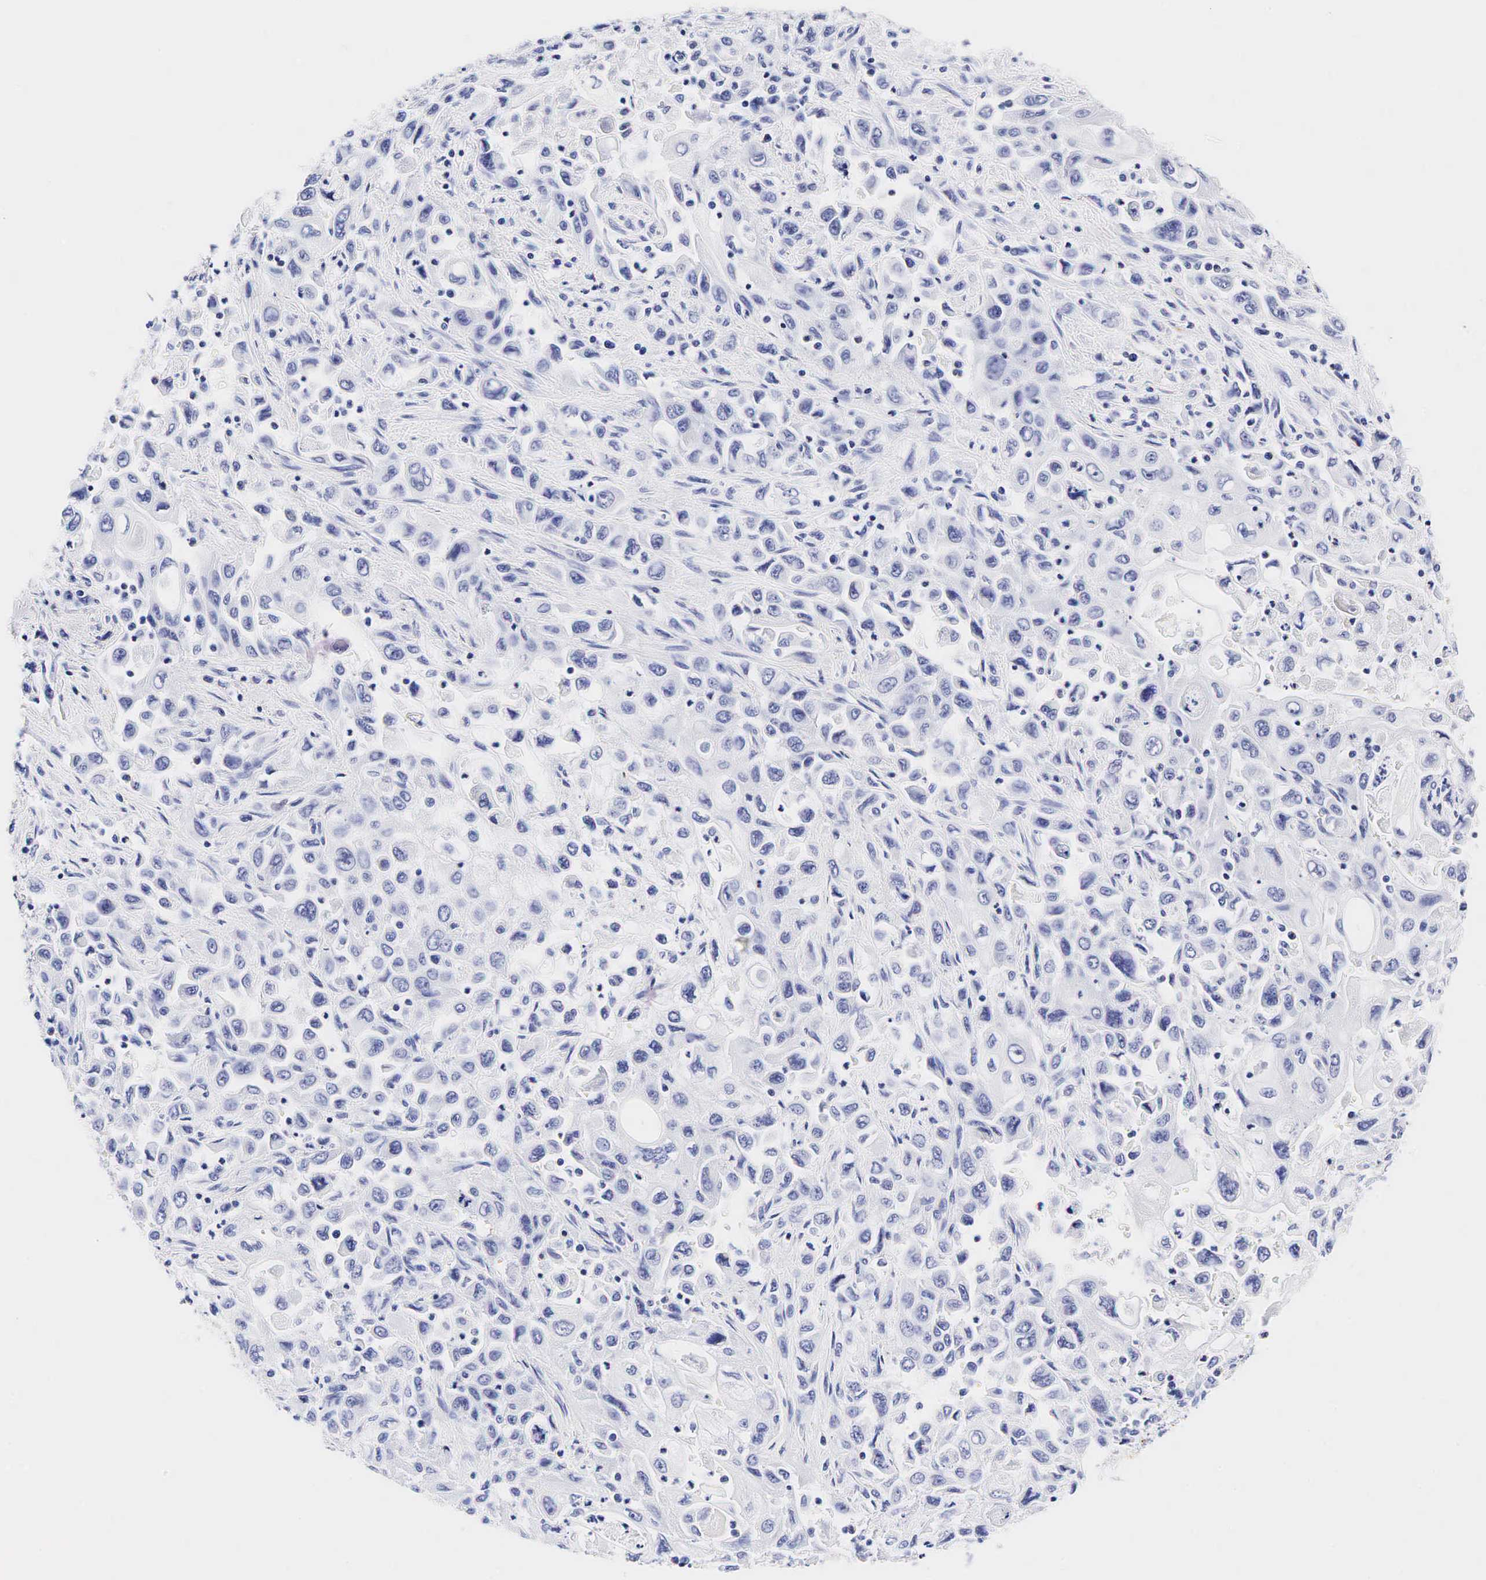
{"staining": {"intensity": "negative", "quantity": "none", "location": "none"}, "tissue": "pancreatic cancer", "cell_type": "Tumor cells", "image_type": "cancer", "snomed": [{"axis": "morphology", "description": "Adenocarcinoma, NOS"}, {"axis": "topography", "description": "Pancreas"}], "caption": "An IHC image of pancreatic cancer is shown. There is no staining in tumor cells of pancreatic cancer.", "gene": "CALD1", "patient": {"sex": "male", "age": 70}}